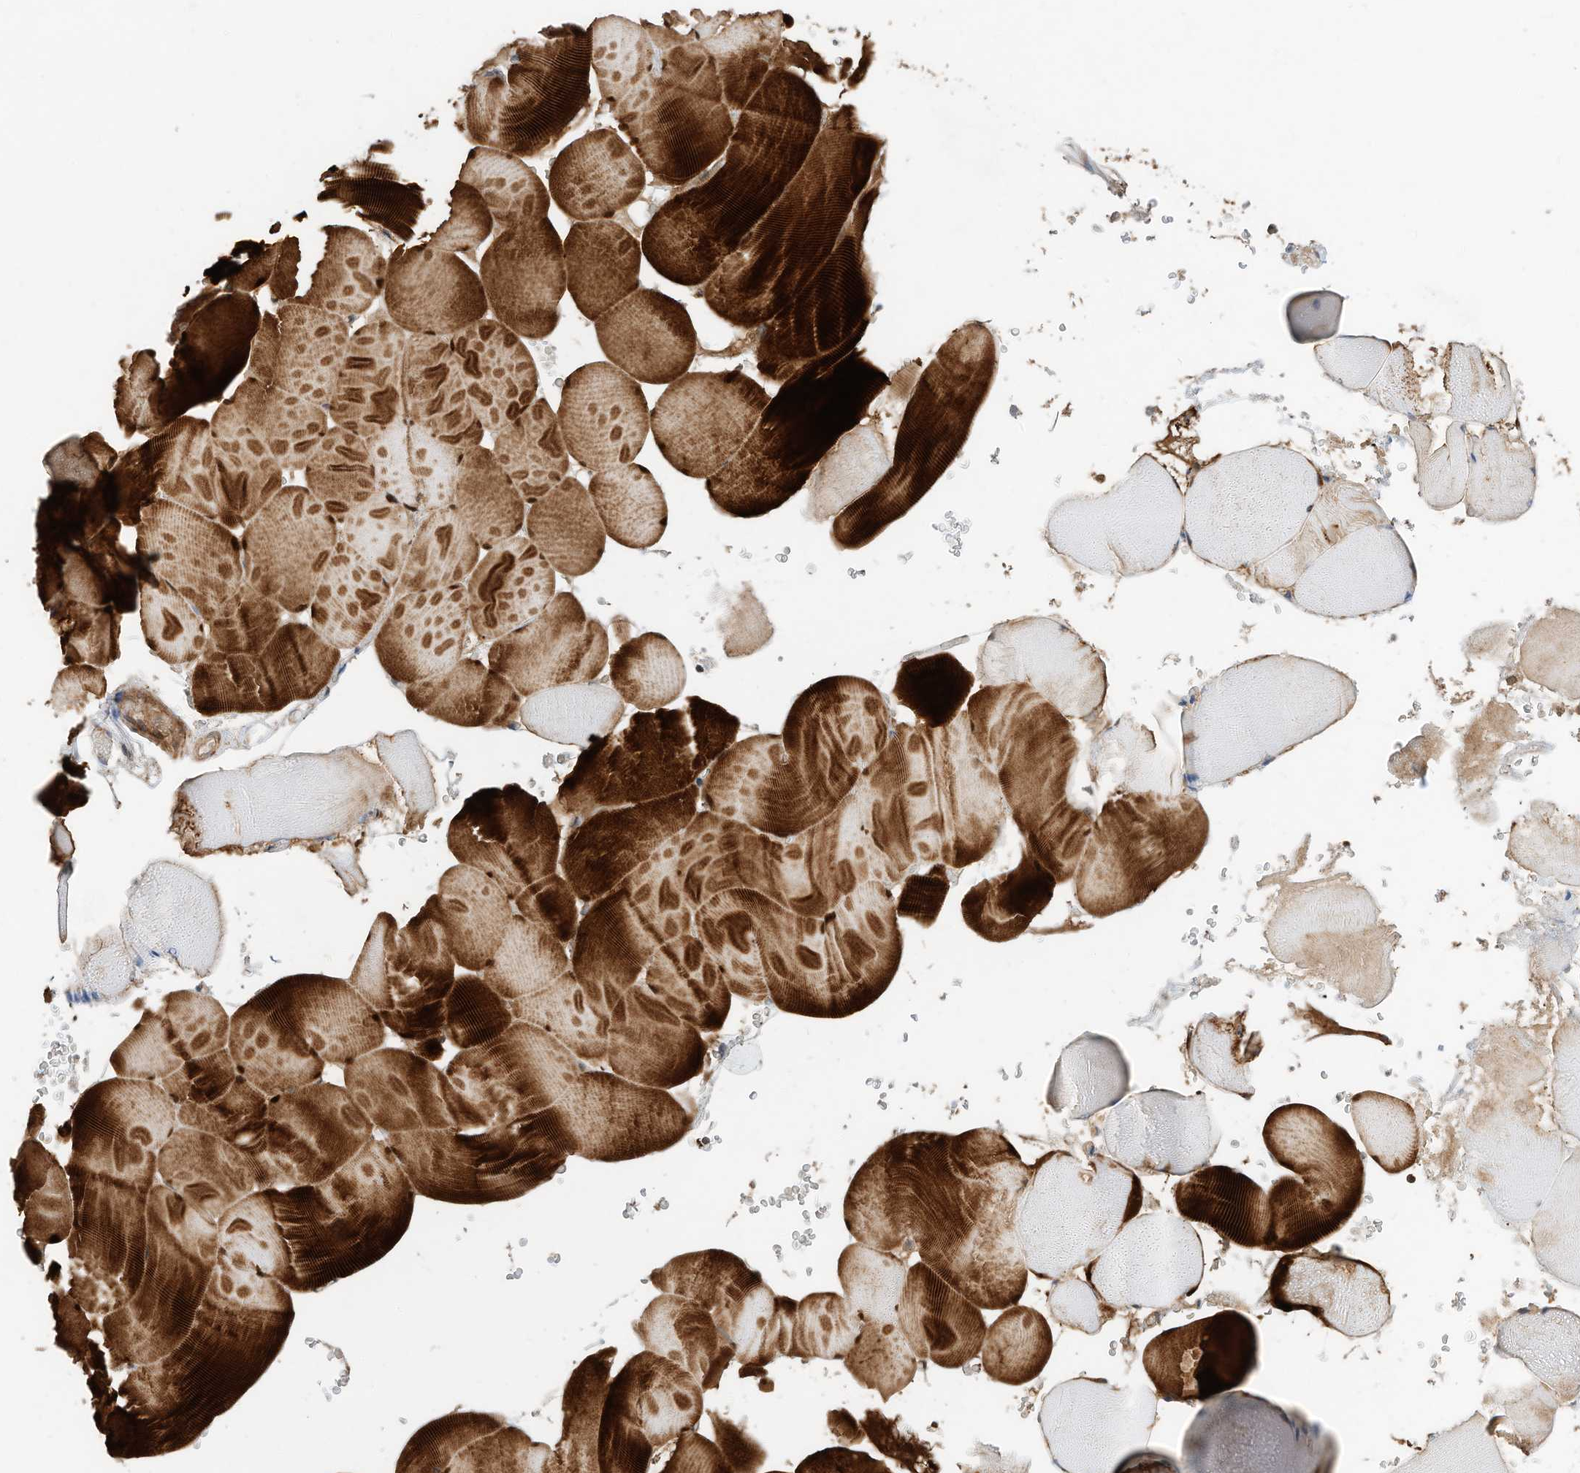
{"staining": {"intensity": "strong", "quantity": ">75%", "location": "cytoplasmic/membranous"}, "tissue": "skeletal muscle", "cell_type": "Myocytes", "image_type": "normal", "snomed": [{"axis": "morphology", "description": "Normal tissue, NOS"}, {"axis": "topography", "description": "Skeletal muscle"}], "caption": "Skeletal muscle was stained to show a protein in brown. There is high levels of strong cytoplasmic/membranous expression in about >75% of myocytes.", "gene": "CPAMD8", "patient": {"sex": "male", "age": 62}}